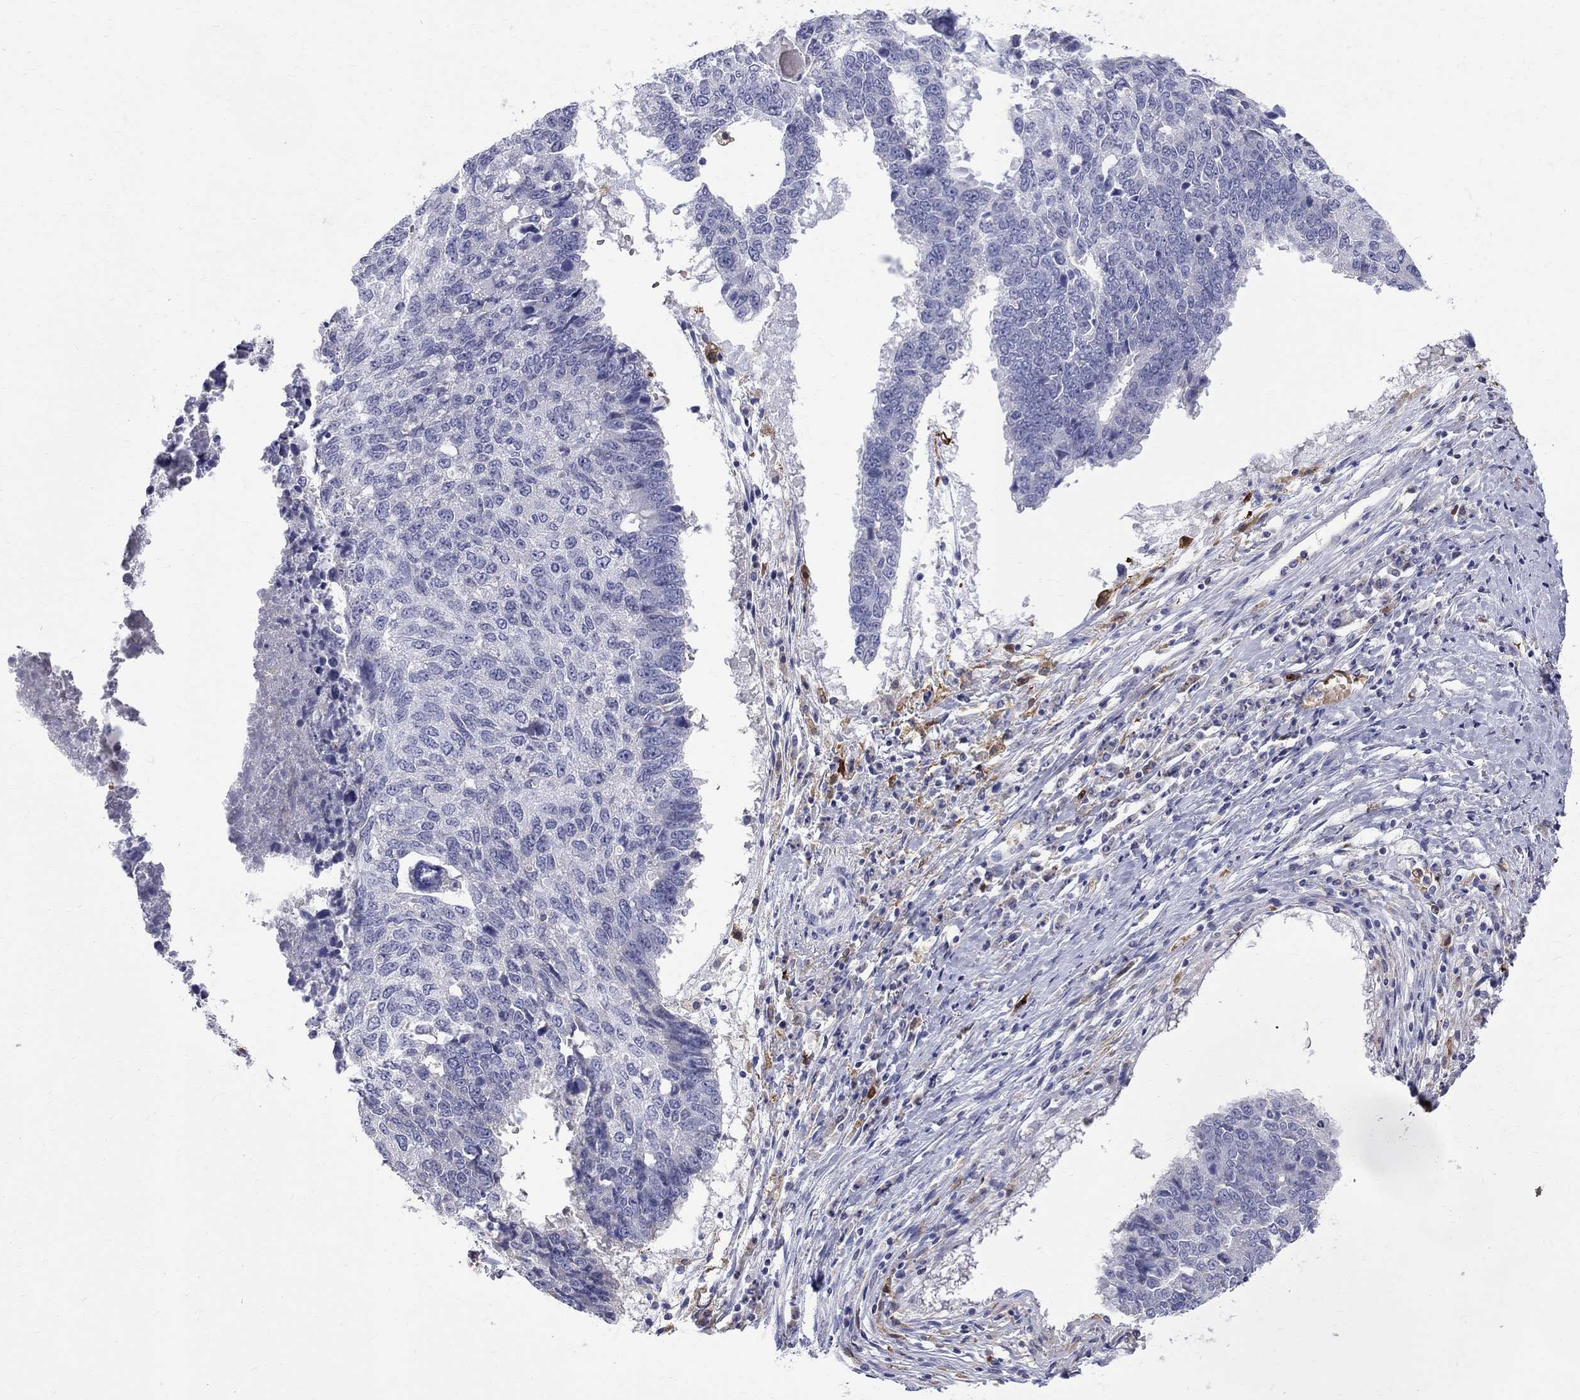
{"staining": {"intensity": "negative", "quantity": "none", "location": "none"}, "tissue": "lung cancer", "cell_type": "Tumor cells", "image_type": "cancer", "snomed": [{"axis": "morphology", "description": "Squamous cell carcinoma, NOS"}, {"axis": "topography", "description": "Lung"}], "caption": "IHC of lung squamous cell carcinoma exhibits no positivity in tumor cells.", "gene": "AGER", "patient": {"sex": "male", "age": 73}}